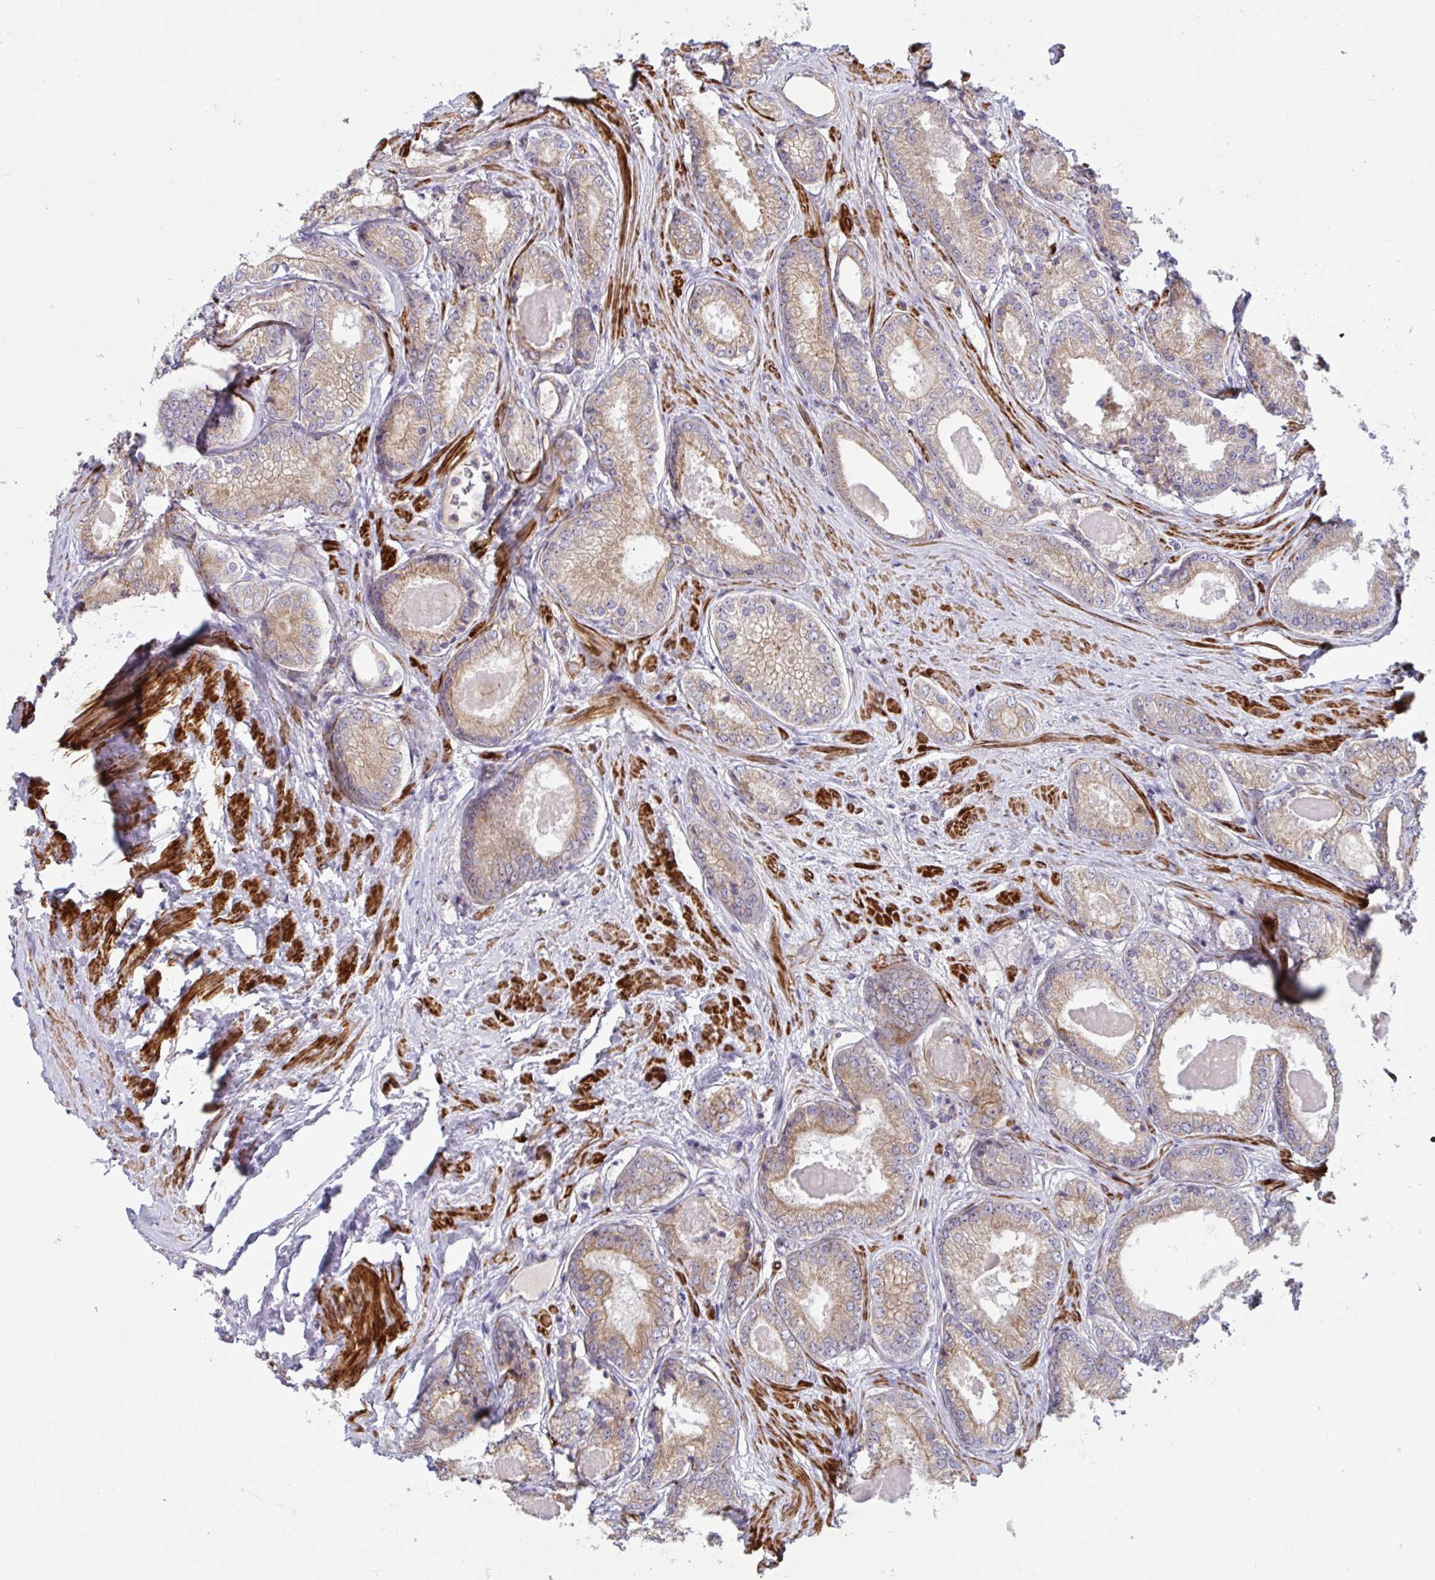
{"staining": {"intensity": "weak", "quantity": ">75%", "location": "cytoplasmic/membranous"}, "tissue": "prostate cancer", "cell_type": "Tumor cells", "image_type": "cancer", "snomed": [{"axis": "morphology", "description": "Adenocarcinoma, NOS"}, {"axis": "morphology", "description": "Adenocarcinoma, Low grade"}, {"axis": "topography", "description": "Prostate"}], "caption": "High-magnification brightfield microscopy of adenocarcinoma (low-grade) (prostate) stained with DAB (3,3'-diaminobenzidine) (brown) and counterstained with hematoxylin (blue). tumor cells exhibit weak cytoplasmic/membranous expression is appreciated in about>75% of cells.", "gene": "TANK", "patient": {"sex": "male", "age": 68}}